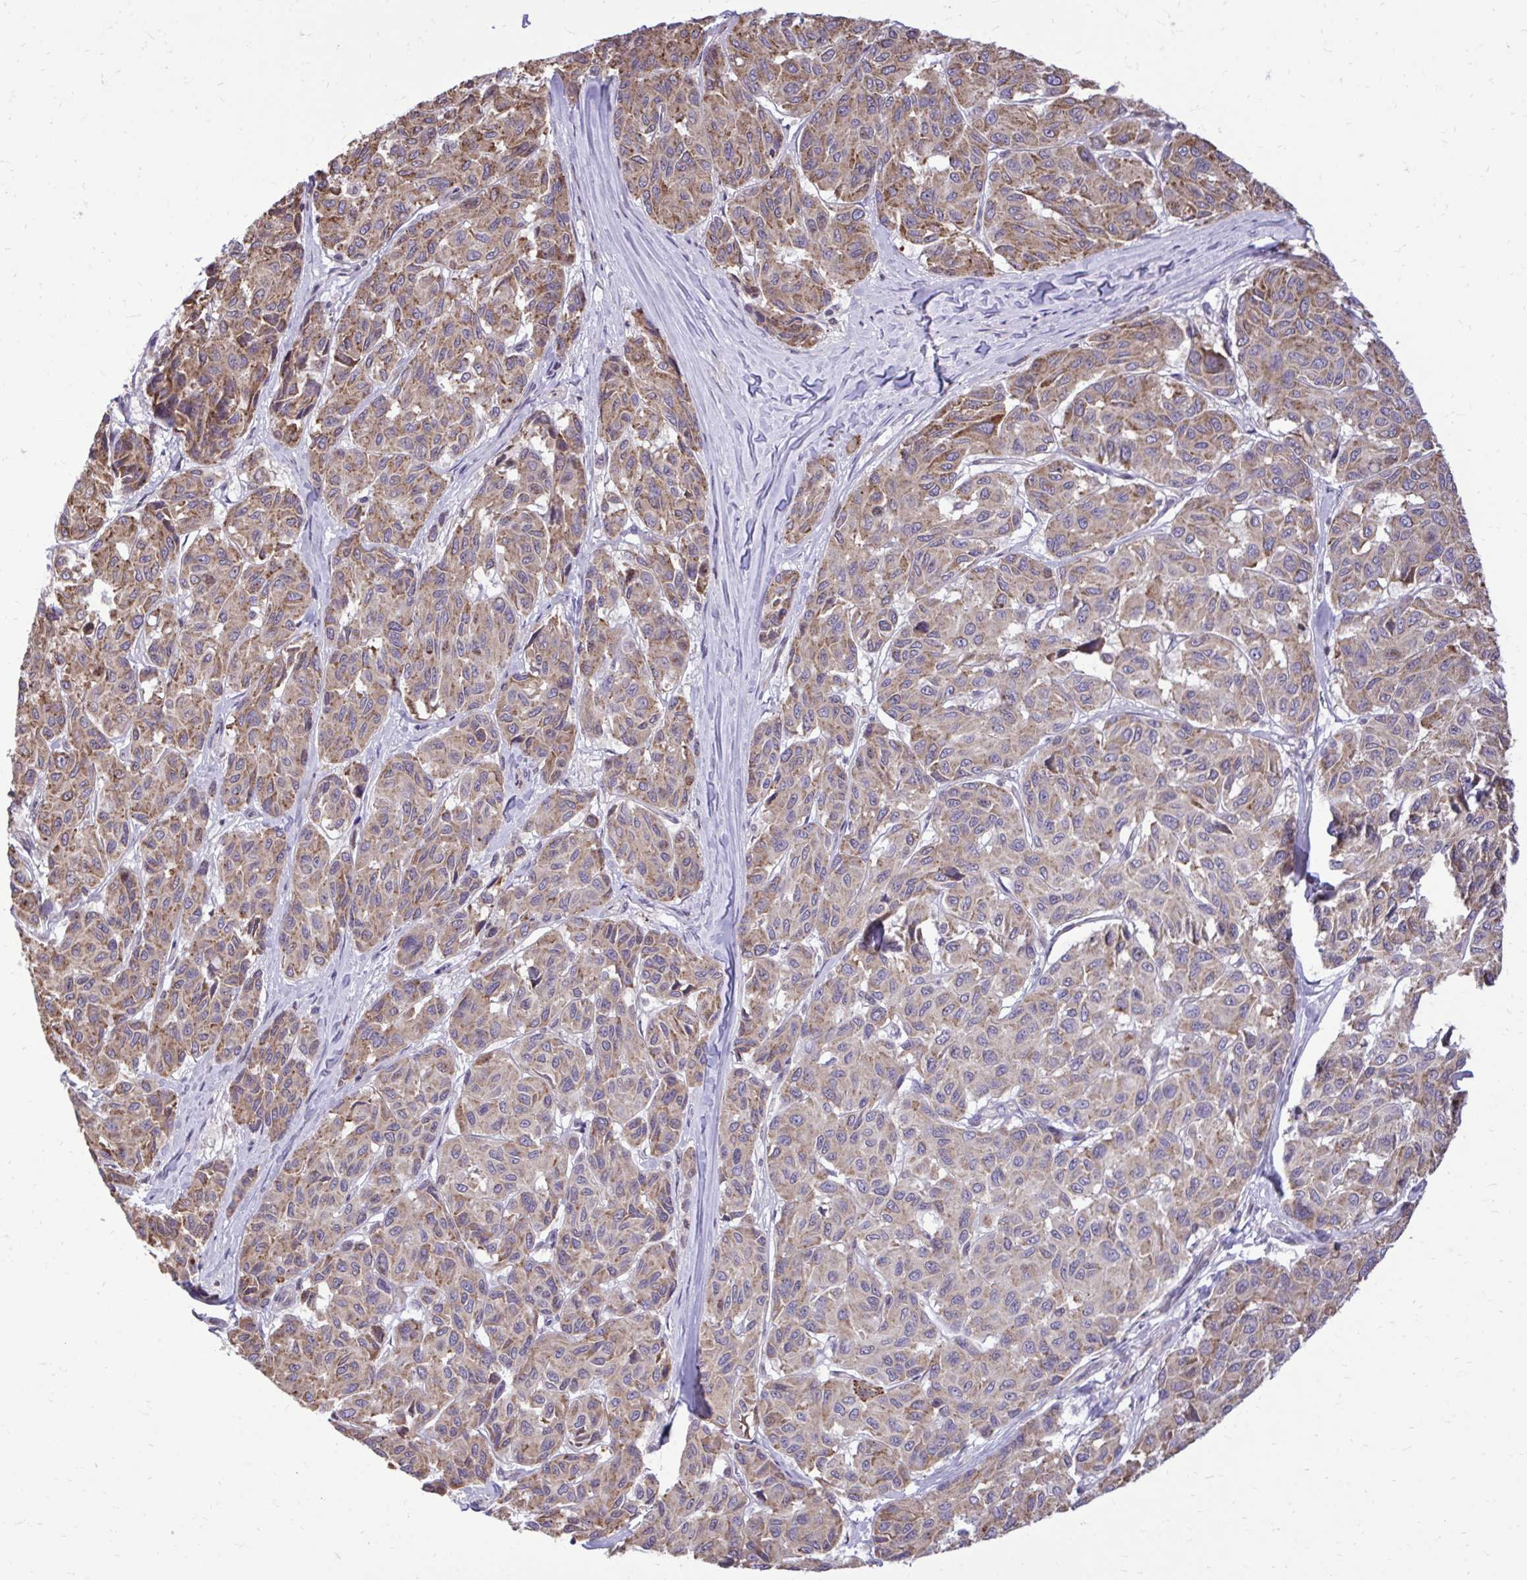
{"staining": {"intensity": "moderate", "quantity": "25%-75%", "location": "cytoplasmic/membranous"}, "tissue": "melanoma", "cell_type": "Tumor cells", "image_type": "cancer", "snomed": [{"axis": "morphology", "description": "Malignant melanoma, NOS"}, {"axis": "topography", "description": "Skin"}], "caption": "Malignant melanoma was stained to show a protein in brown. There is medium levels of moderate cytoplasmic/membranous positivity in about 25%-75% of tumor cells. (Stains: DAB in brown, nuclei in blue, Microscopy: brightfield microscopy at high magnification).", "gene": "METTL9", "patient": {"sex": "female", "age": 66}}